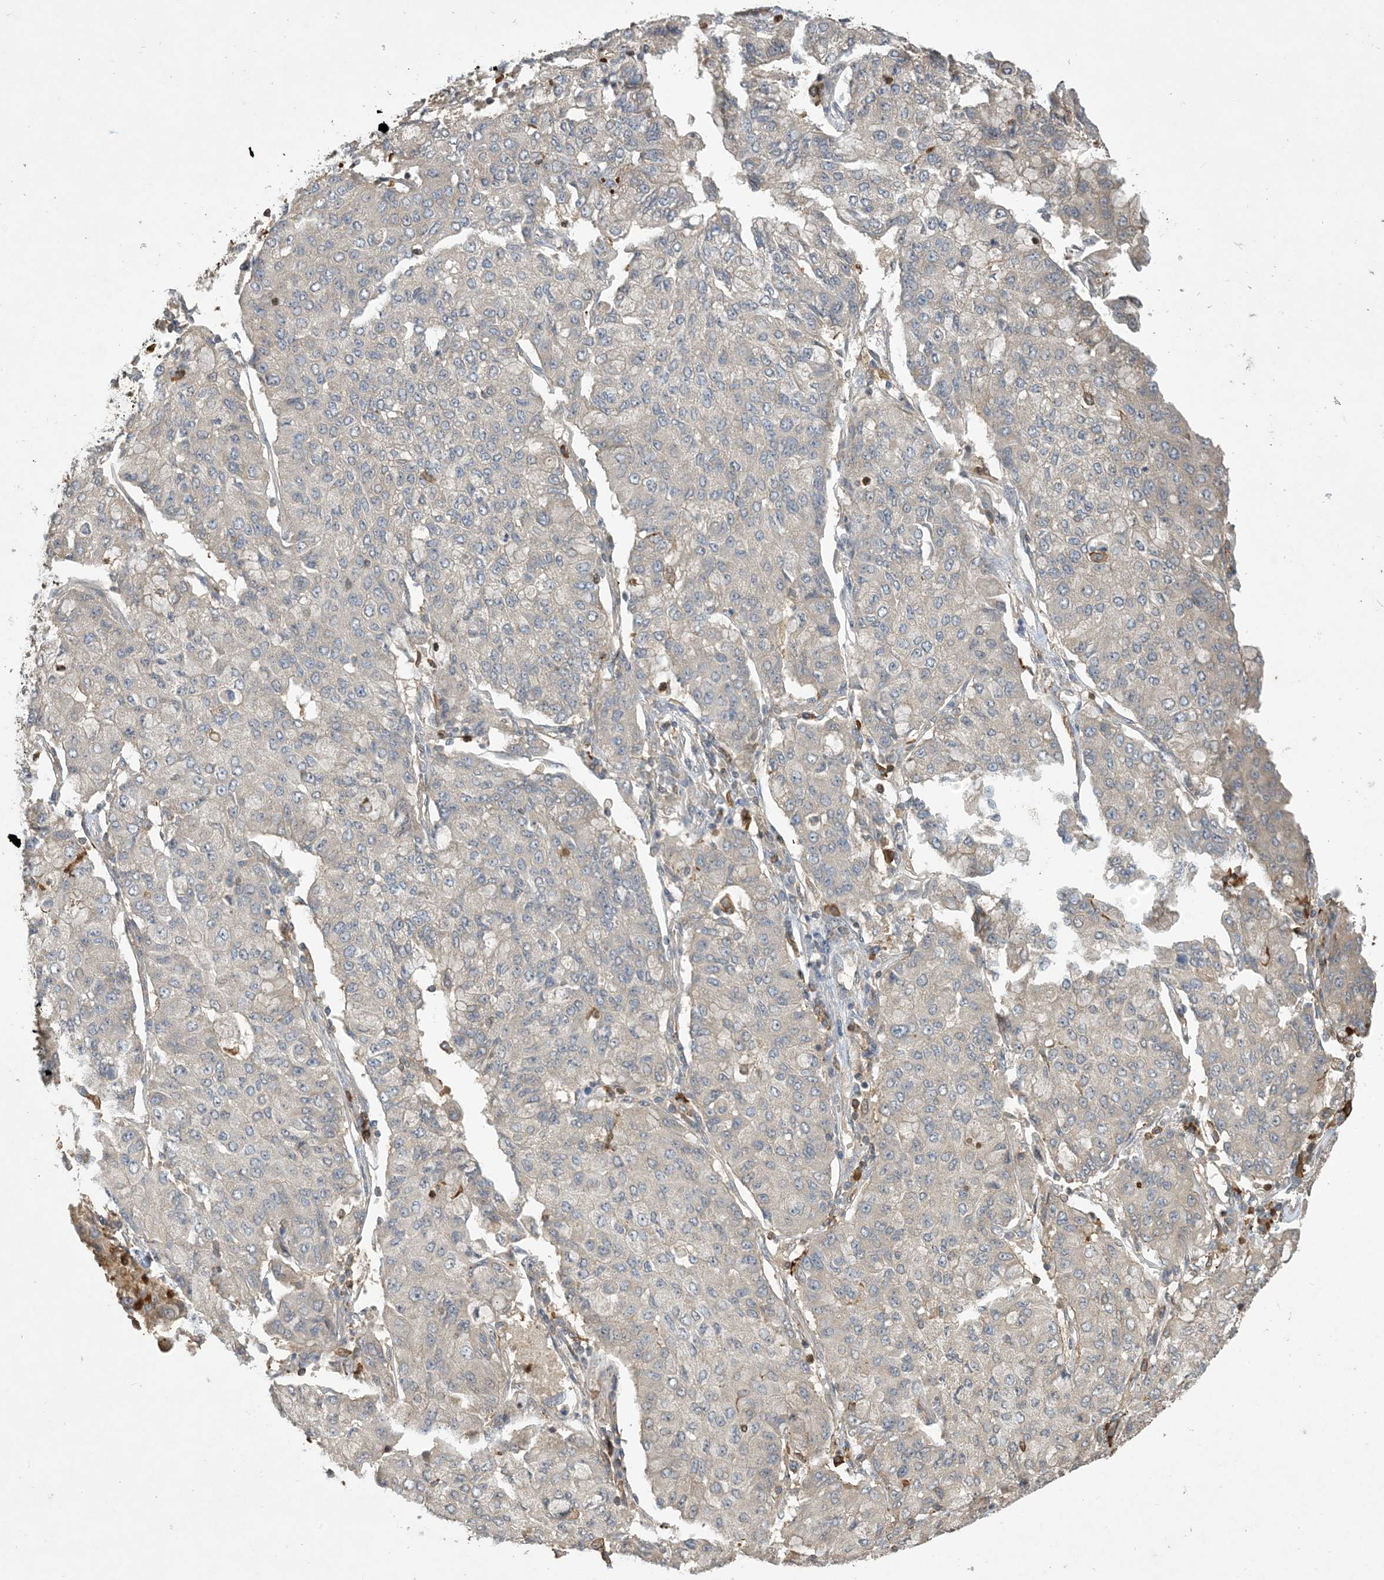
{"staining": {"intensity": "negative", "quantity": "none", "location": "none"}, "tissue": "lung cancer", "cell_type": "Tumor cells", "image_type": "cancer", "snomed": [{"axis": "morphology", "description": "Squamous cell carcinoma, NOS"}, {"axis": "topography", "description": "Lung"}], "caption": "There is no significant expression in tumor cells of squamous cell carcinoma (lung).", "gene": "TMSB4X", "patient": {"sex": "male", "age": 74}}